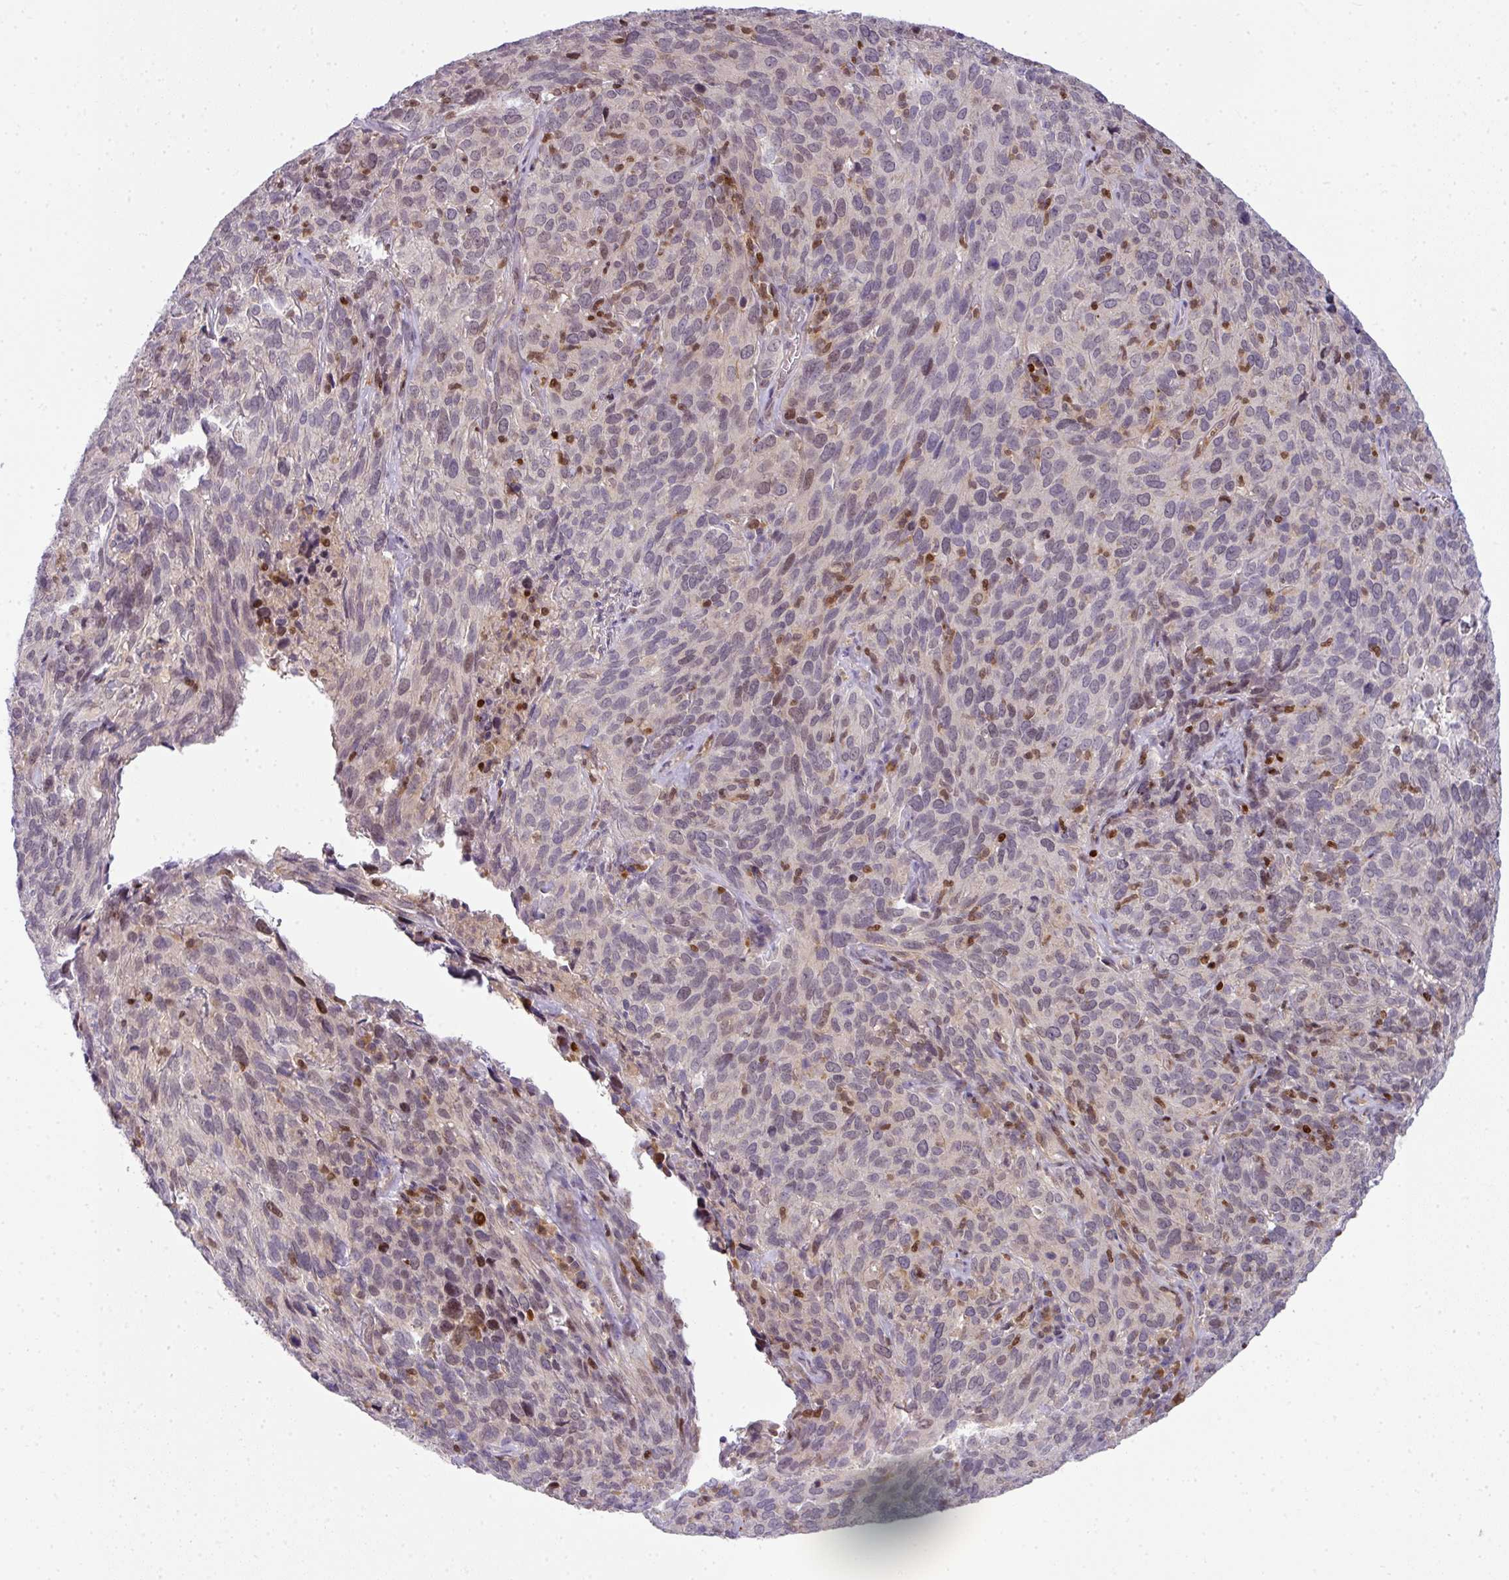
{"staining": {"intensity": "weak", "quantity": "<25%", "location": "nuclear"}, "tissue": "cervical cancer", "cell_type": "Tumor cells", "image_type": "cancer", "snomed": [{"axis": "morphology", "description": "Squamous cell carcinoma, NOS"}, {"axis": "topography", "description": "Cervix"}], "caption": "There is no significant positivity in tumor cells of squamous cell carcinoma (cervical).", "gene": "STAT5A", "patient": {"sex": "female", "age": 51}}